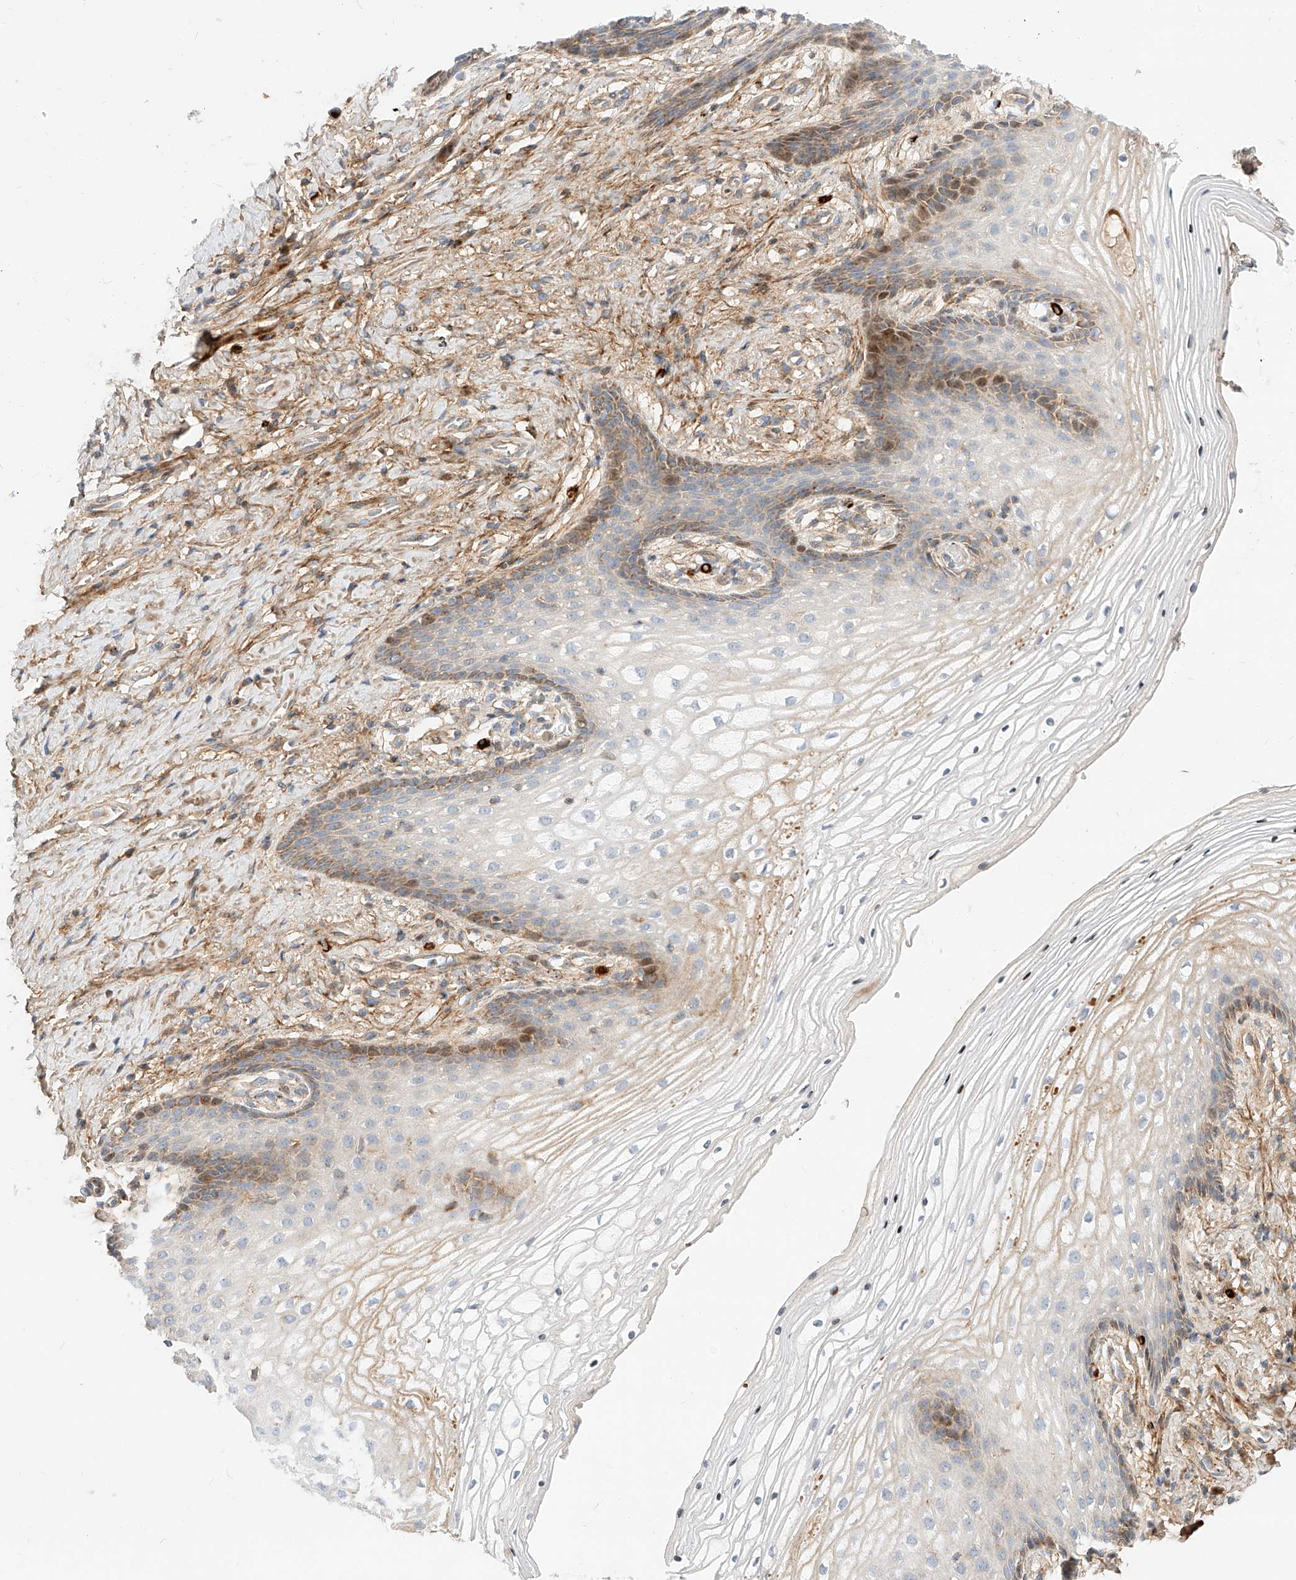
{"staining": {"intensity": "moderate", "quantity": "<25%", "location": "cytoplasmic/membranous"}, "tissue": "vagina", "cell_type": "Squamous epithelial cells", "image_type": "normal", "snomed": [{"axis": "morphology", "description": "Normal tissue, NOS"}, {"axis": "topography", "description": "Vagina"}], "caption": "Immunohistochemical staining of unremarkable human vagina demonstrates <25% levels of moderate cytoplasmic/membranous protein staining in approximately <25% of squamous epithelial cells. (IHC, brightfield microscopy, high magnification).", "gene": "OSGEPL1", "patient": {"sex": "female", "age": 60}}